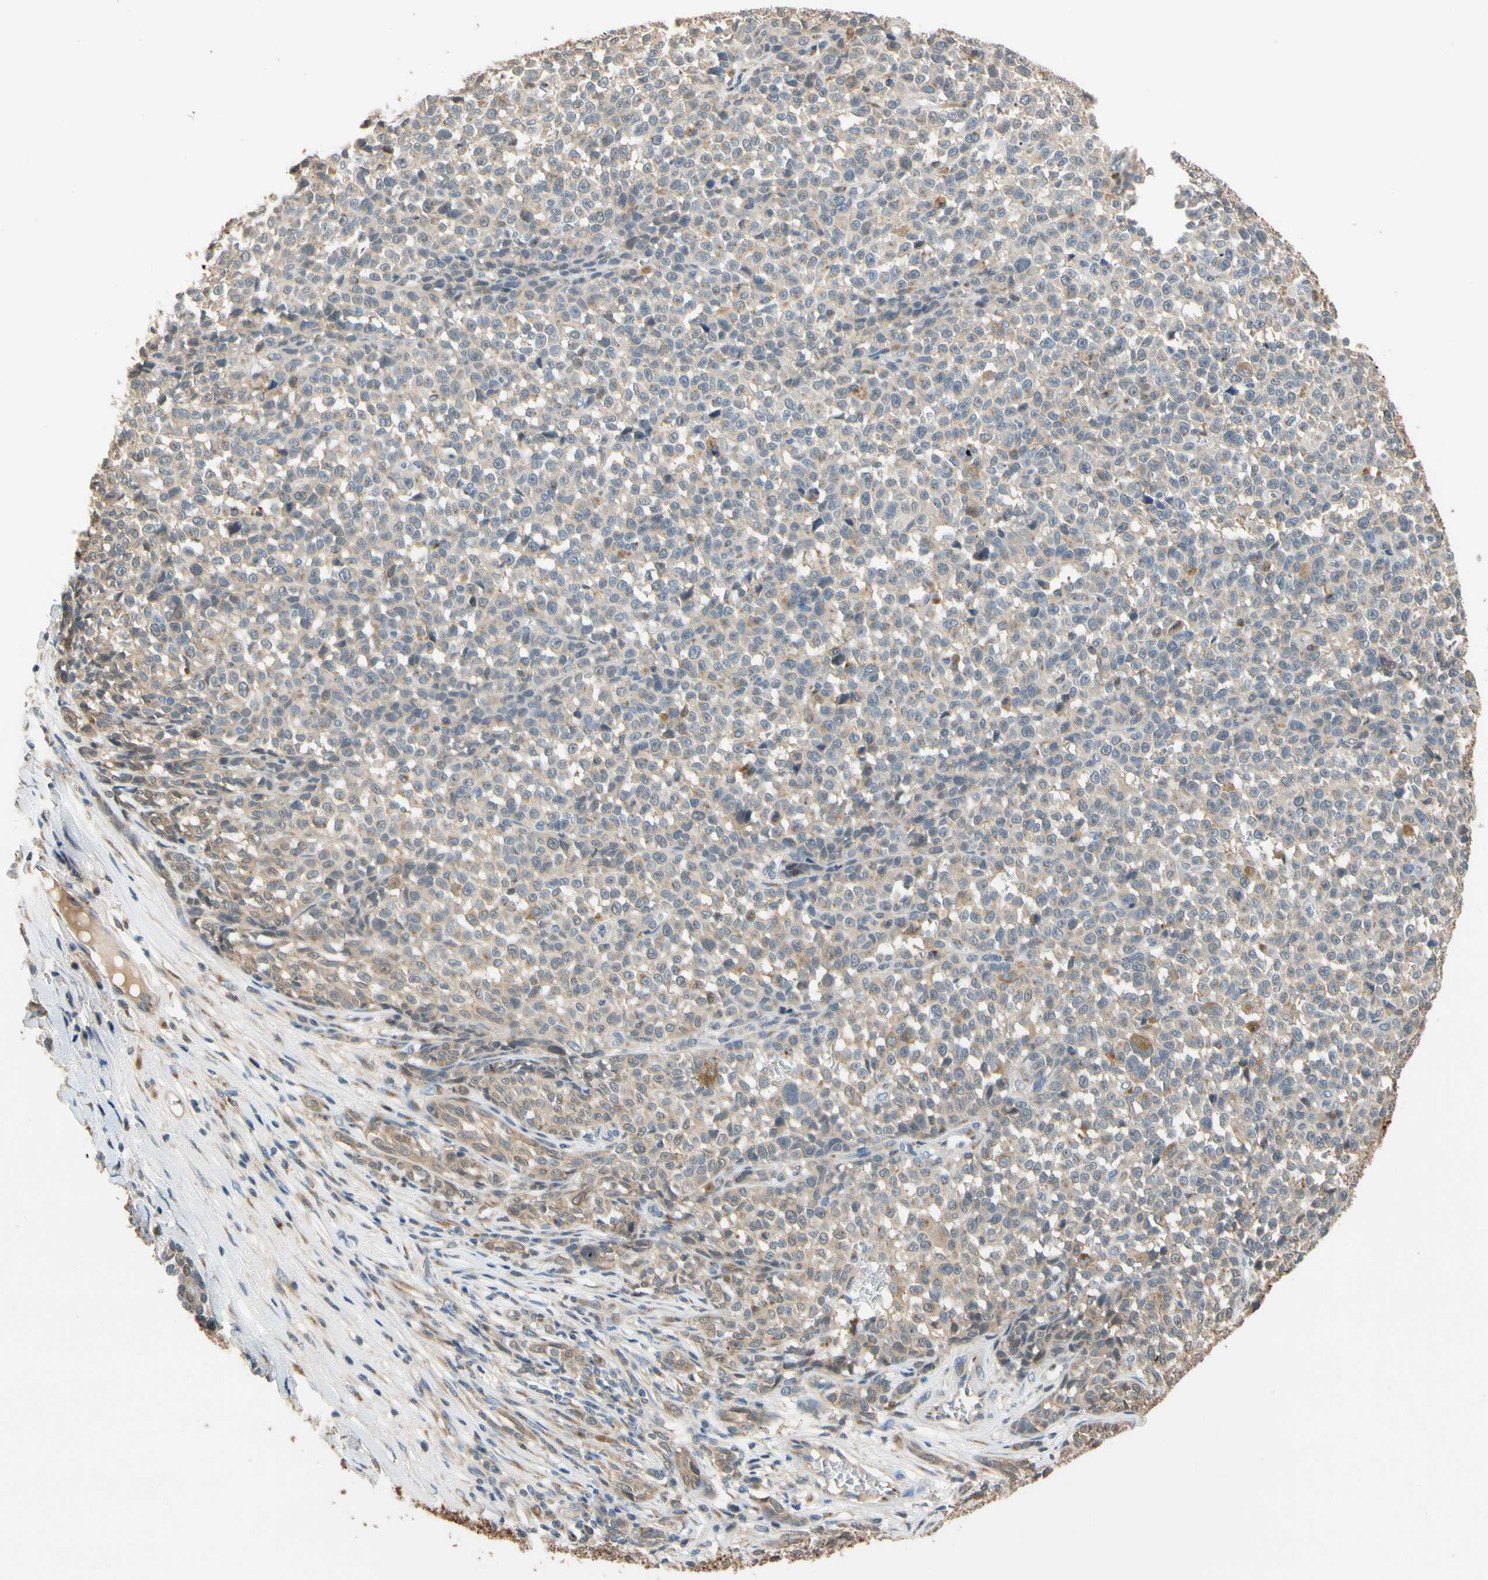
{"staining": {"intensity": "weak", "quantity": "<25%", "location": "cytoplasmic/membranous"}, "tissue": "melanoma", "cell_type": "Tumor cells", "image_type": "cancer", "snomed": [{"axis": "morphology", "description": "Malignant melanoma, NOS"}, {"axis": "topography", "description": "Skin"}], "caption": "Tumor cells show no significant protein positivity in melanoma. (Immunohistochemistry (ihc), brightfield microscopy, high magnification).", "gene": "GPSM2", "patient": {"sex": "female", "age": 82}}